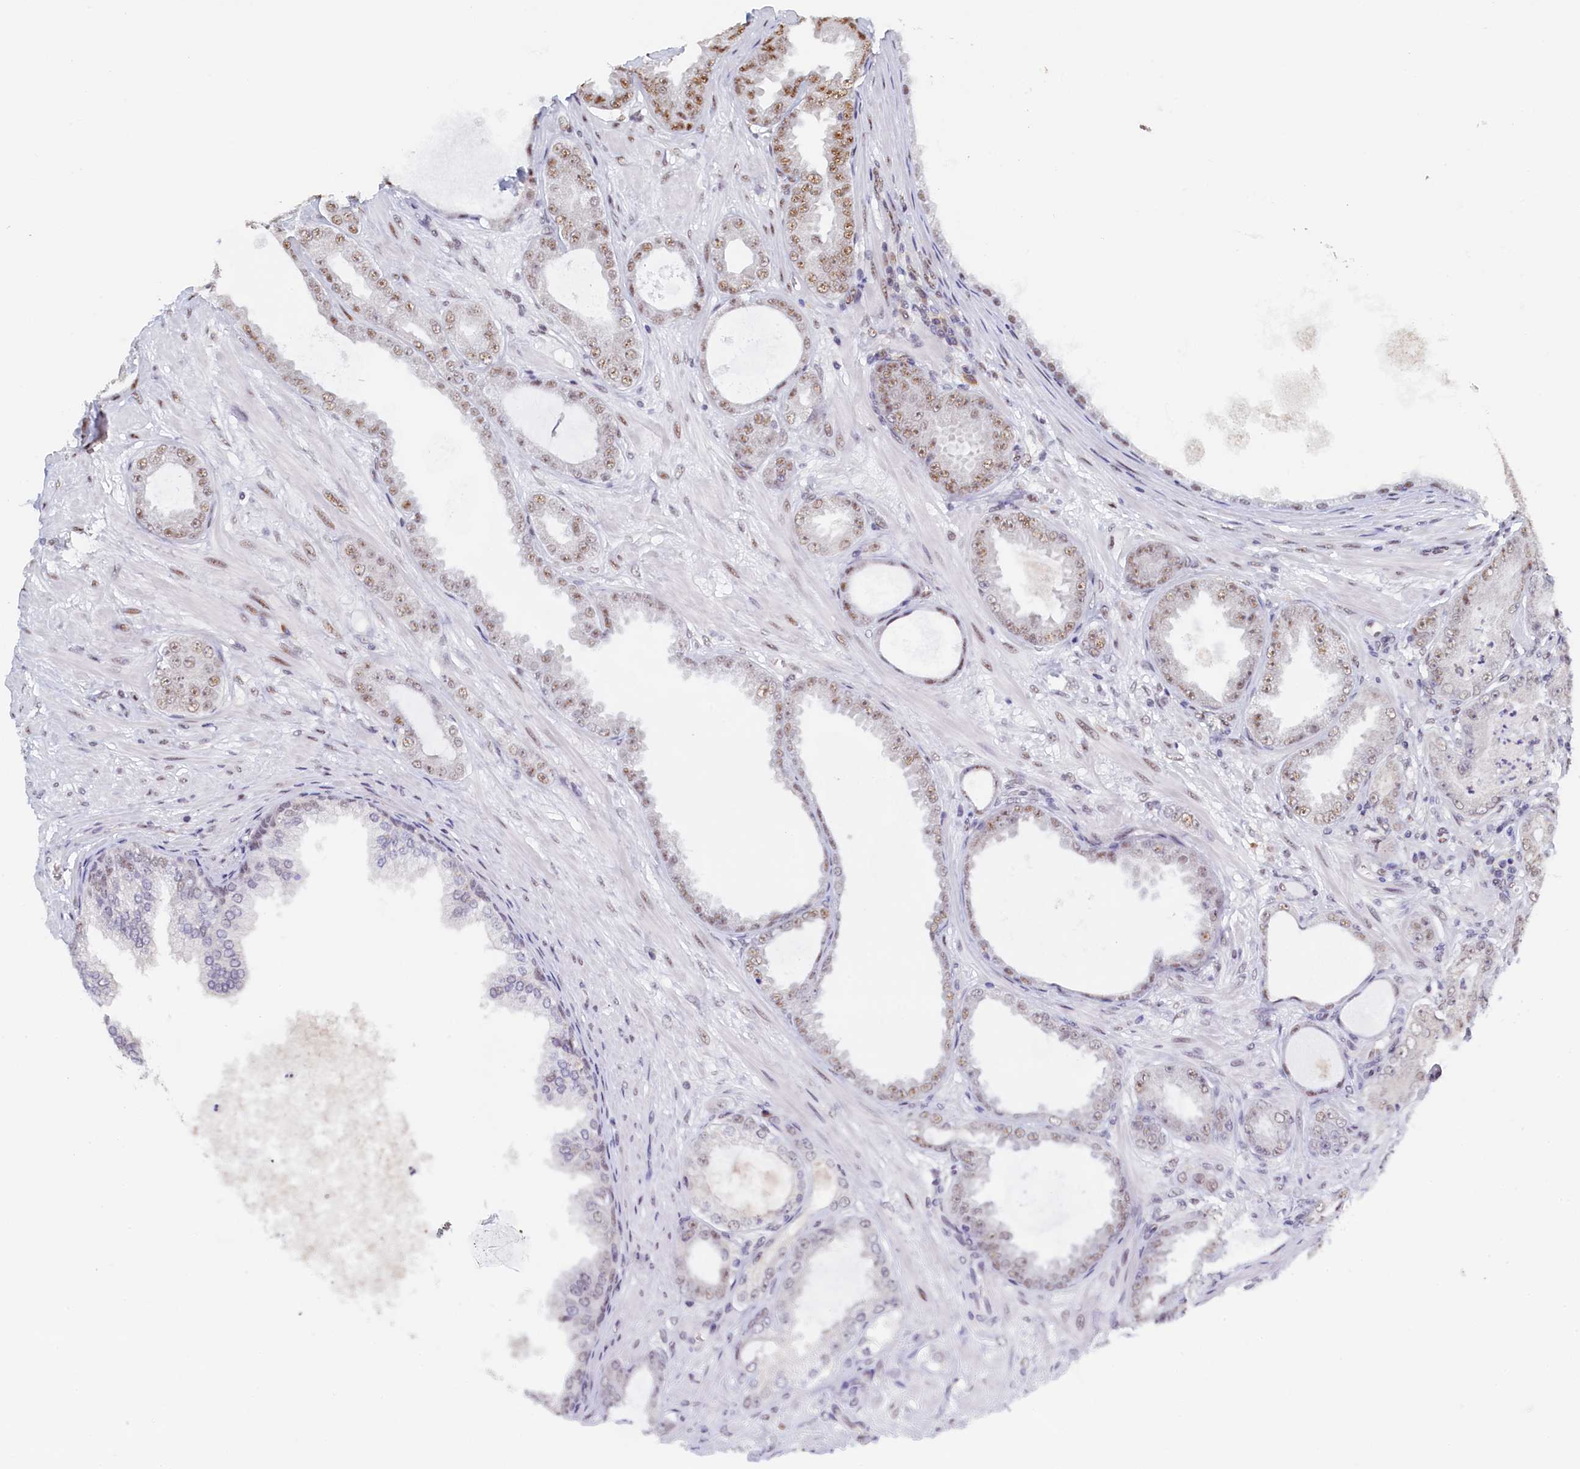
{"staining": {"intensity": "moderate", "quantity": "<25%", "location": "nuclear"}, "tissue": "prostate cancer", "cell_type": "Tumor cells", "image_type": "cancer", "snomed": [{"axis": "morphology", "description": "Adenocarcinoma, Low grade"}, {"axis": "topography", "description": "Prostate"}], "caption": "Prostate cancer stained for a protein (brown) exhibits moderate nuclear positive positivity in about <25% of tumor cells.", "gene": "MOSPD3", "patient": {"sex": "male", "age": 63}}